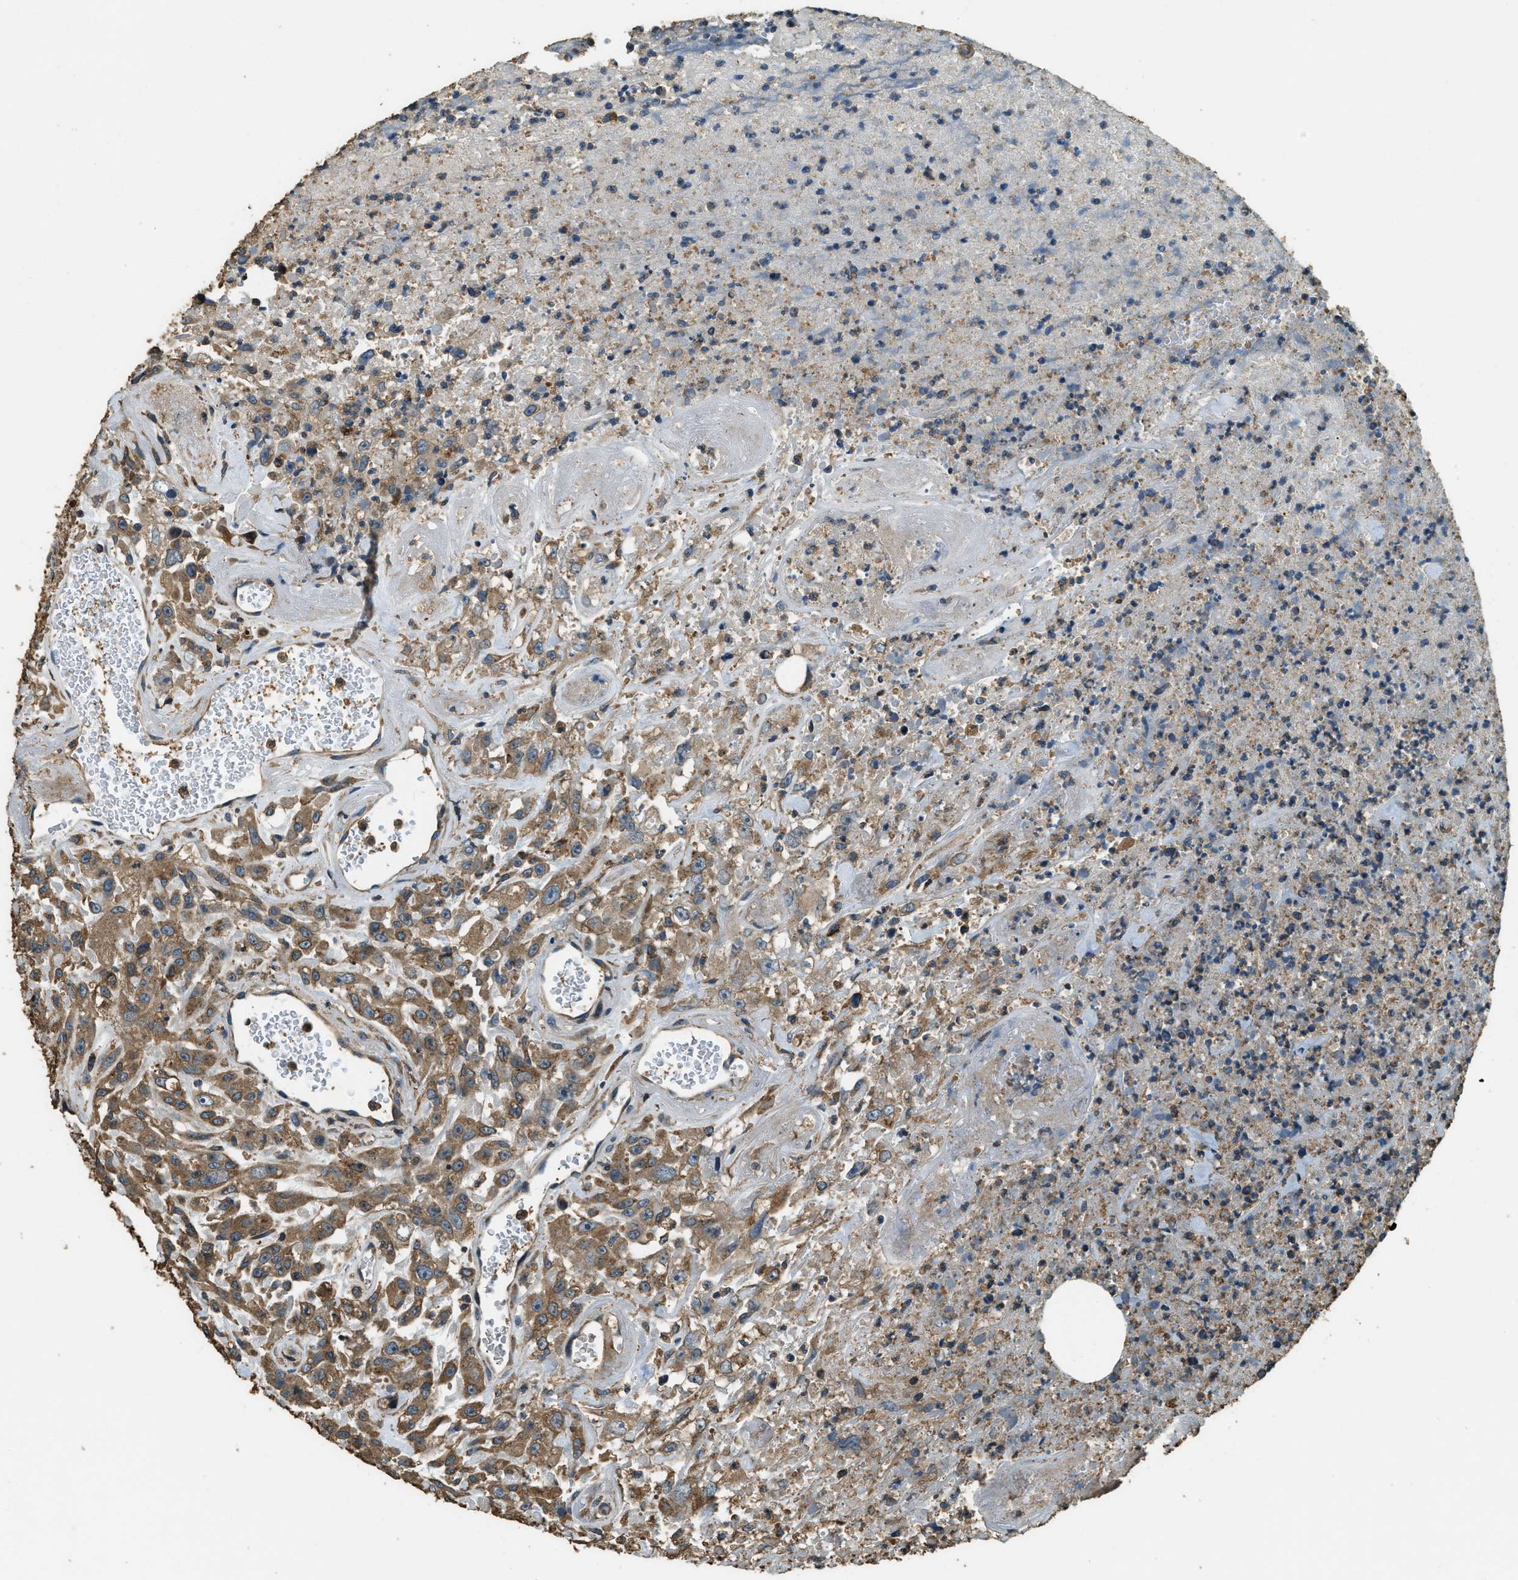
{"staining": {"intensity": "moderate", "quantity": ">75%", "location": "cytoplasmic/membranous"}, "tissue": "urothelial cancer", "cell_type": "Tumor cells", "image_type": "cancer", "snomed": [{"axis": "morphology", "description": "Urothelial carcinoma, High grade"}, {"axis": "topography", "description": "Urinary bladder"}], "caption": "This photomicrograph reveals immunohistochemistry (IHC) staining of human urothelial carcinoma (high-grade), with medium moderate cytoplasmic/membranous expression in approximately >75% of tumor cells.", "gene": "ERGIC1", "patient": {"sex": "male", "age": 46}}